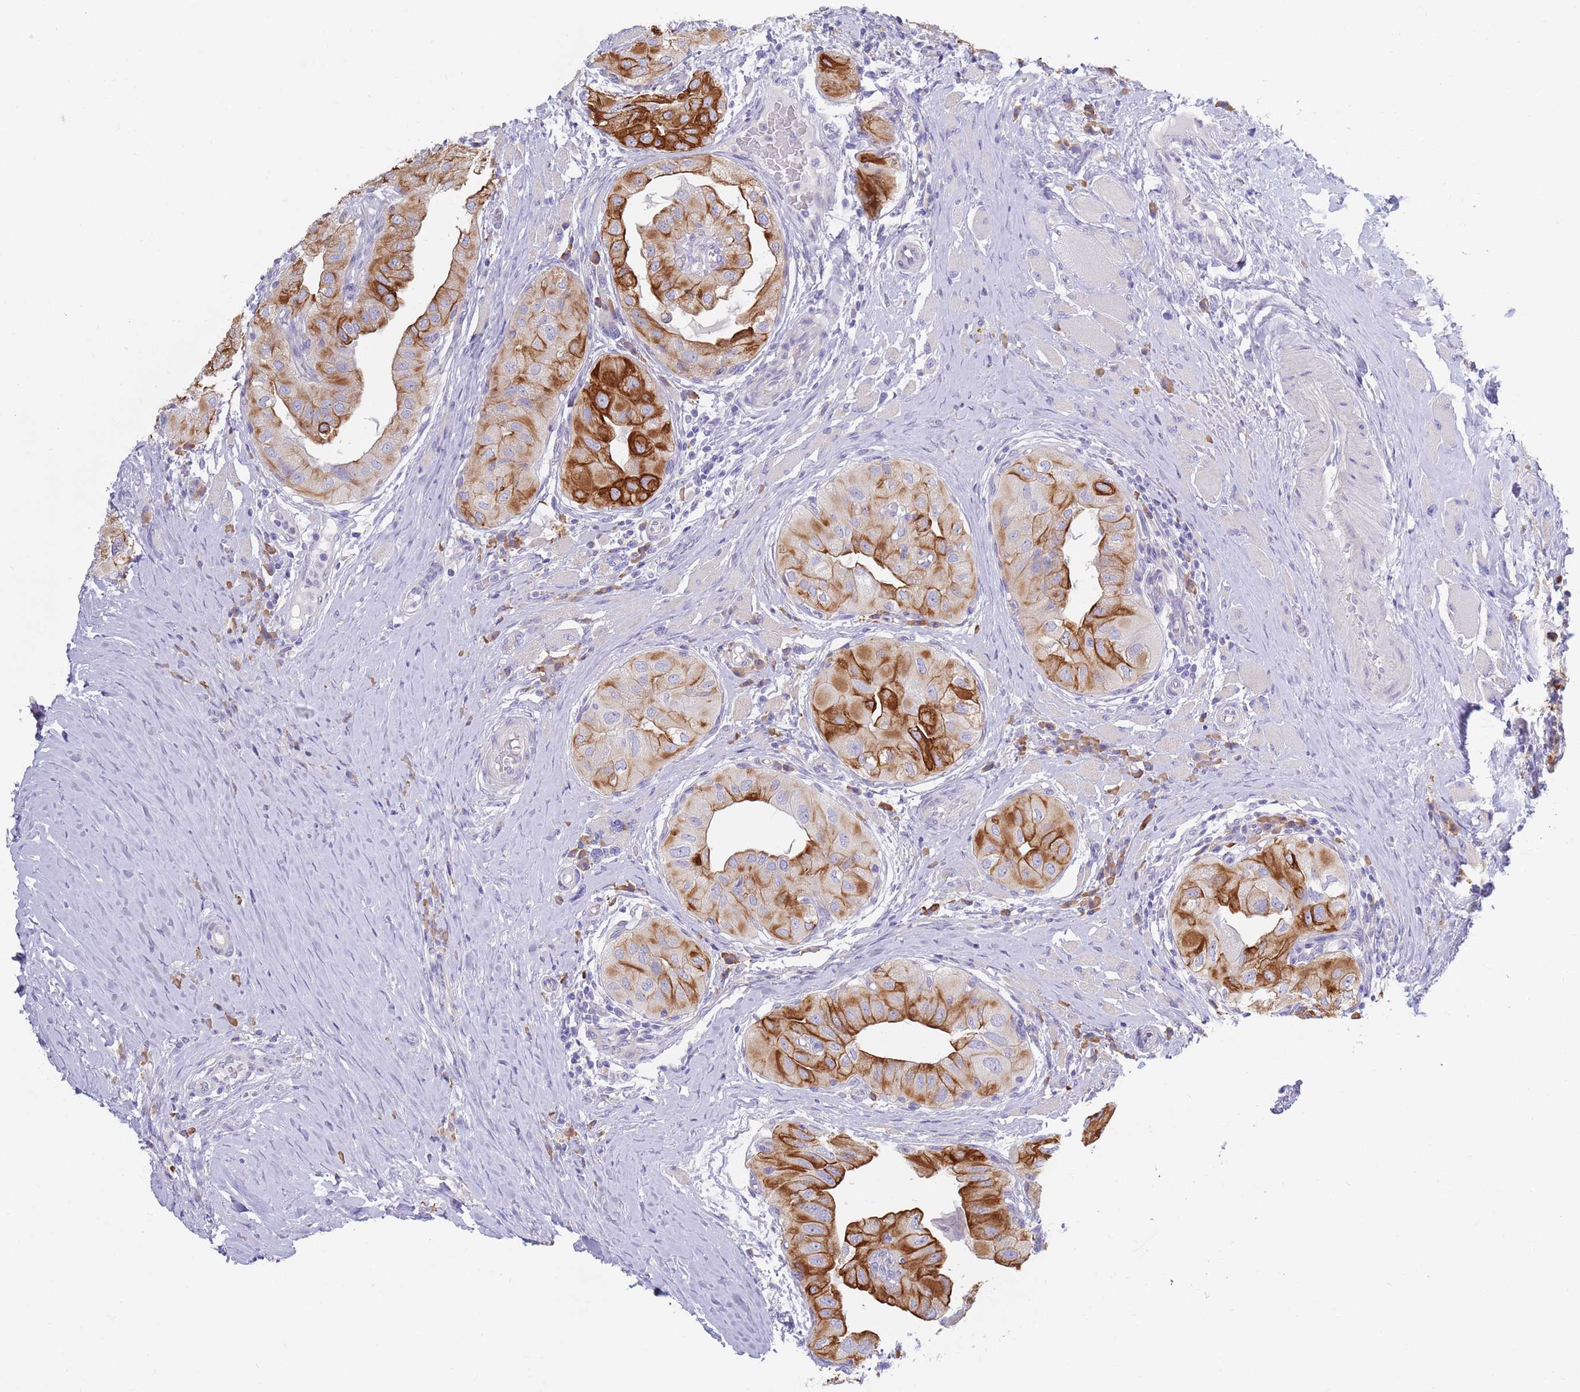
{"staining": {"intensity": "strong", "quantity": "25%-75%", "location": "cytoplasmic/membranous"}, "tissue": "thyroid cancer", "cell_type": "Tumor cells", "image_type": "cancer", "snomed": [{"axis": "morphology", "description": "Papillary adenocarcinoma, NOS"}, {"axis": "topography", "description": "Thyroid gland"}], "caption": "High-power microscopy captured an IHC photomicrograph of thyroid cancer, revealing strong cytoplasmic/membranous positivity in approximately 25%-75% of tumor cells.", "gene": "CCDC149", "patient": {"sex": "female", "age": 59}}